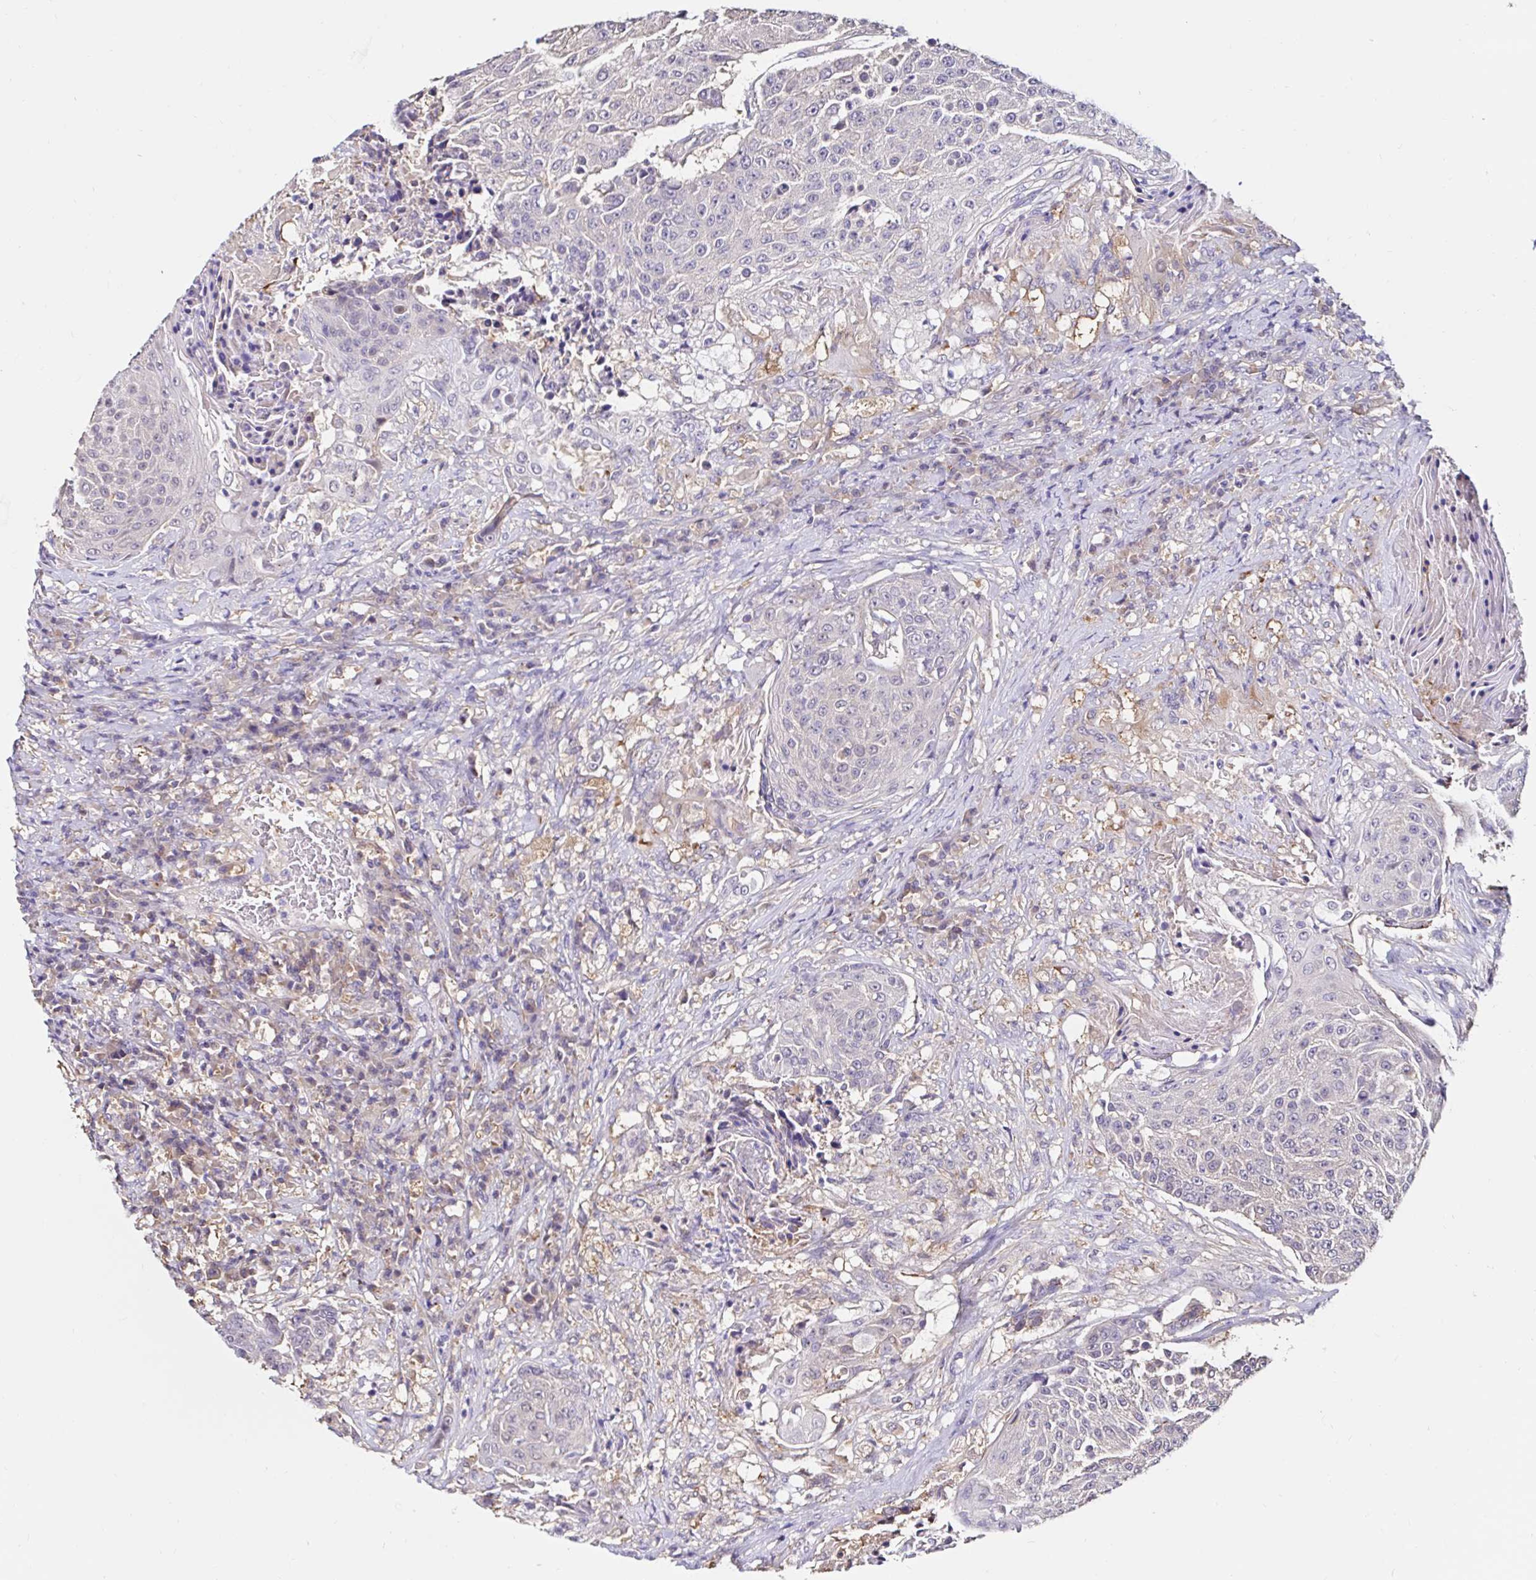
{"staining": {"intensity": "negative", "quantity": "none", "location": "none"}, "tissue": "urothelial cancer", "cell_type": "Tumor cells", "image_type": "cancer", "snomed": [{"axis": "morphology", "description": "Urothelial carcinoma, High grade"}, {"axis": "topography", "description": "Urinary bladder"}], "caption": "DAB (3,3'-diaminobenzidine) immunohistochemical staining of human urothelial cancer displays no significant positivity in tumor cells.", "gene": "RSRP1", "patient": {"sex": "female", "age": 63}}